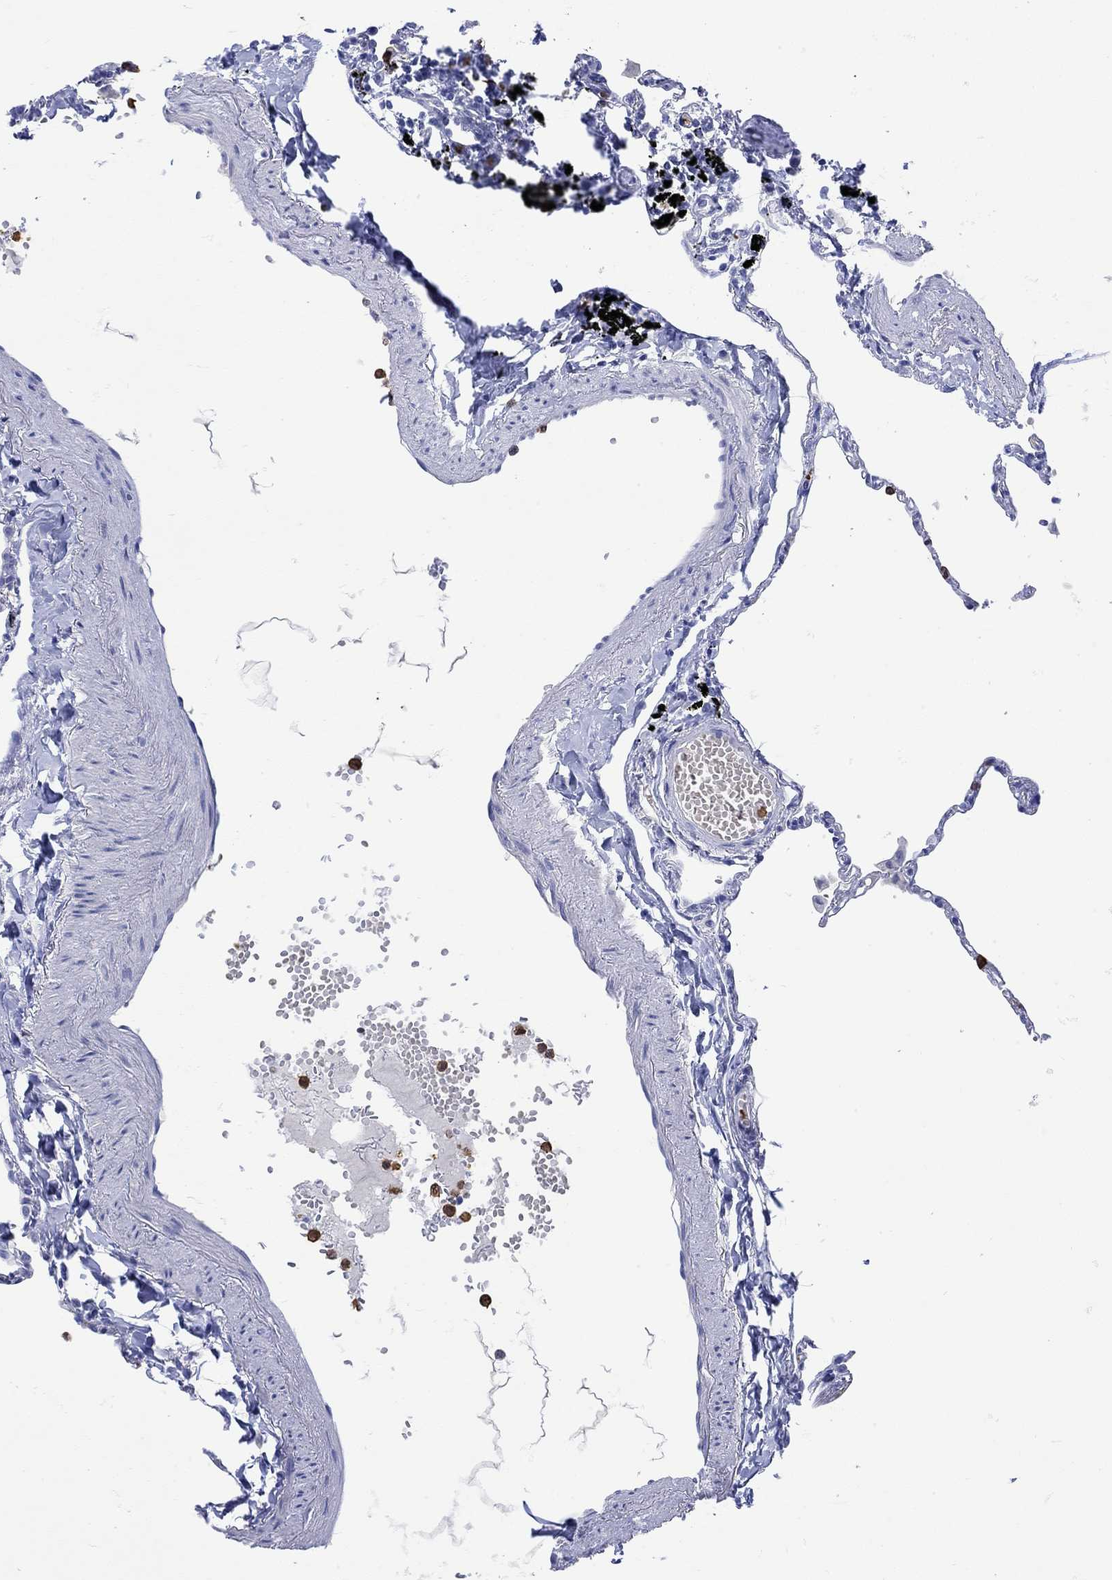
{"staining": {"intensity": "negative", "quantity": "none", "location": "none"}, "tissue": "lung", "cell_type": "Alveolar cells", "image_type": "normal", "snomed": [{"axis": "morphology", "description": "Normal tissue, NOS"}, {"axis": "topography", "description": "Lung"}], "caption": "This histopathology image is of benign lung stained with IHC to label a protein in brown with the nuclei are counter-stained blue. There is no positivity in alveolar cells. (DAB immunohistochemistry, high magnification).", "gene": "LINGO3", "patient": {"sex": "male", "age": 78}}